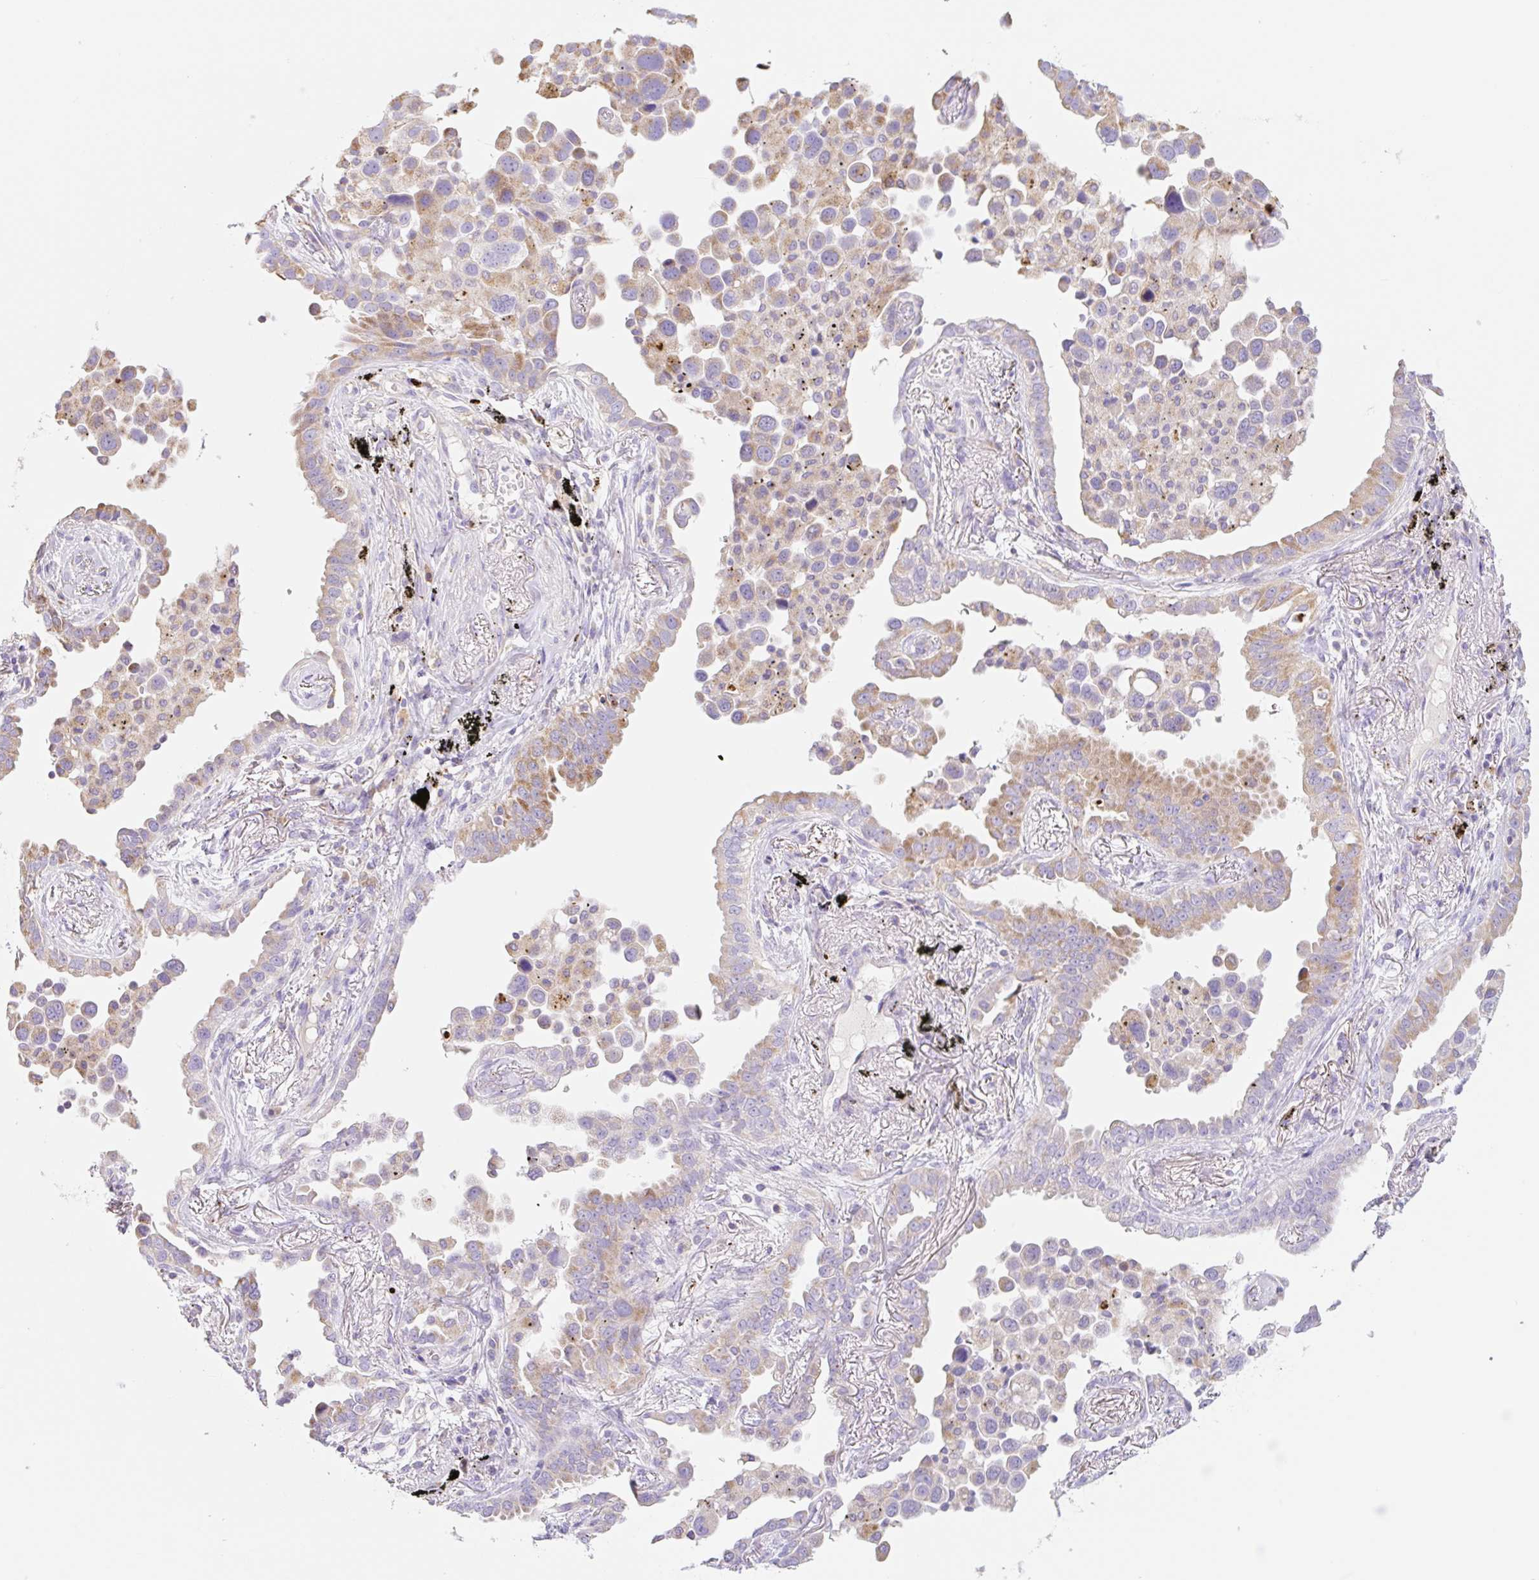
{"staining": {"intensity": "moderate", "quantity": "<25%", "location": "cytoplasmic/membranous"}, "tissue": "lung cancer", "cell_type": "Tumor cells", "image_type": "cancer", "snomed": [{"axis": "morphology", "description": "Adenocarcinoma, NOS"}, {"axis": "topography", "description": "Lung"}], "caption": "IHC photomicrograph of human lung cancer (adenocarcinoma) stained for a protein (brown), which exhibits low levels of moderate cytoplasmic/membranous expression in about <25% of tumor cells.", "gene": "CLEC3A", "patient": {"sex": "male", "age": 67}}